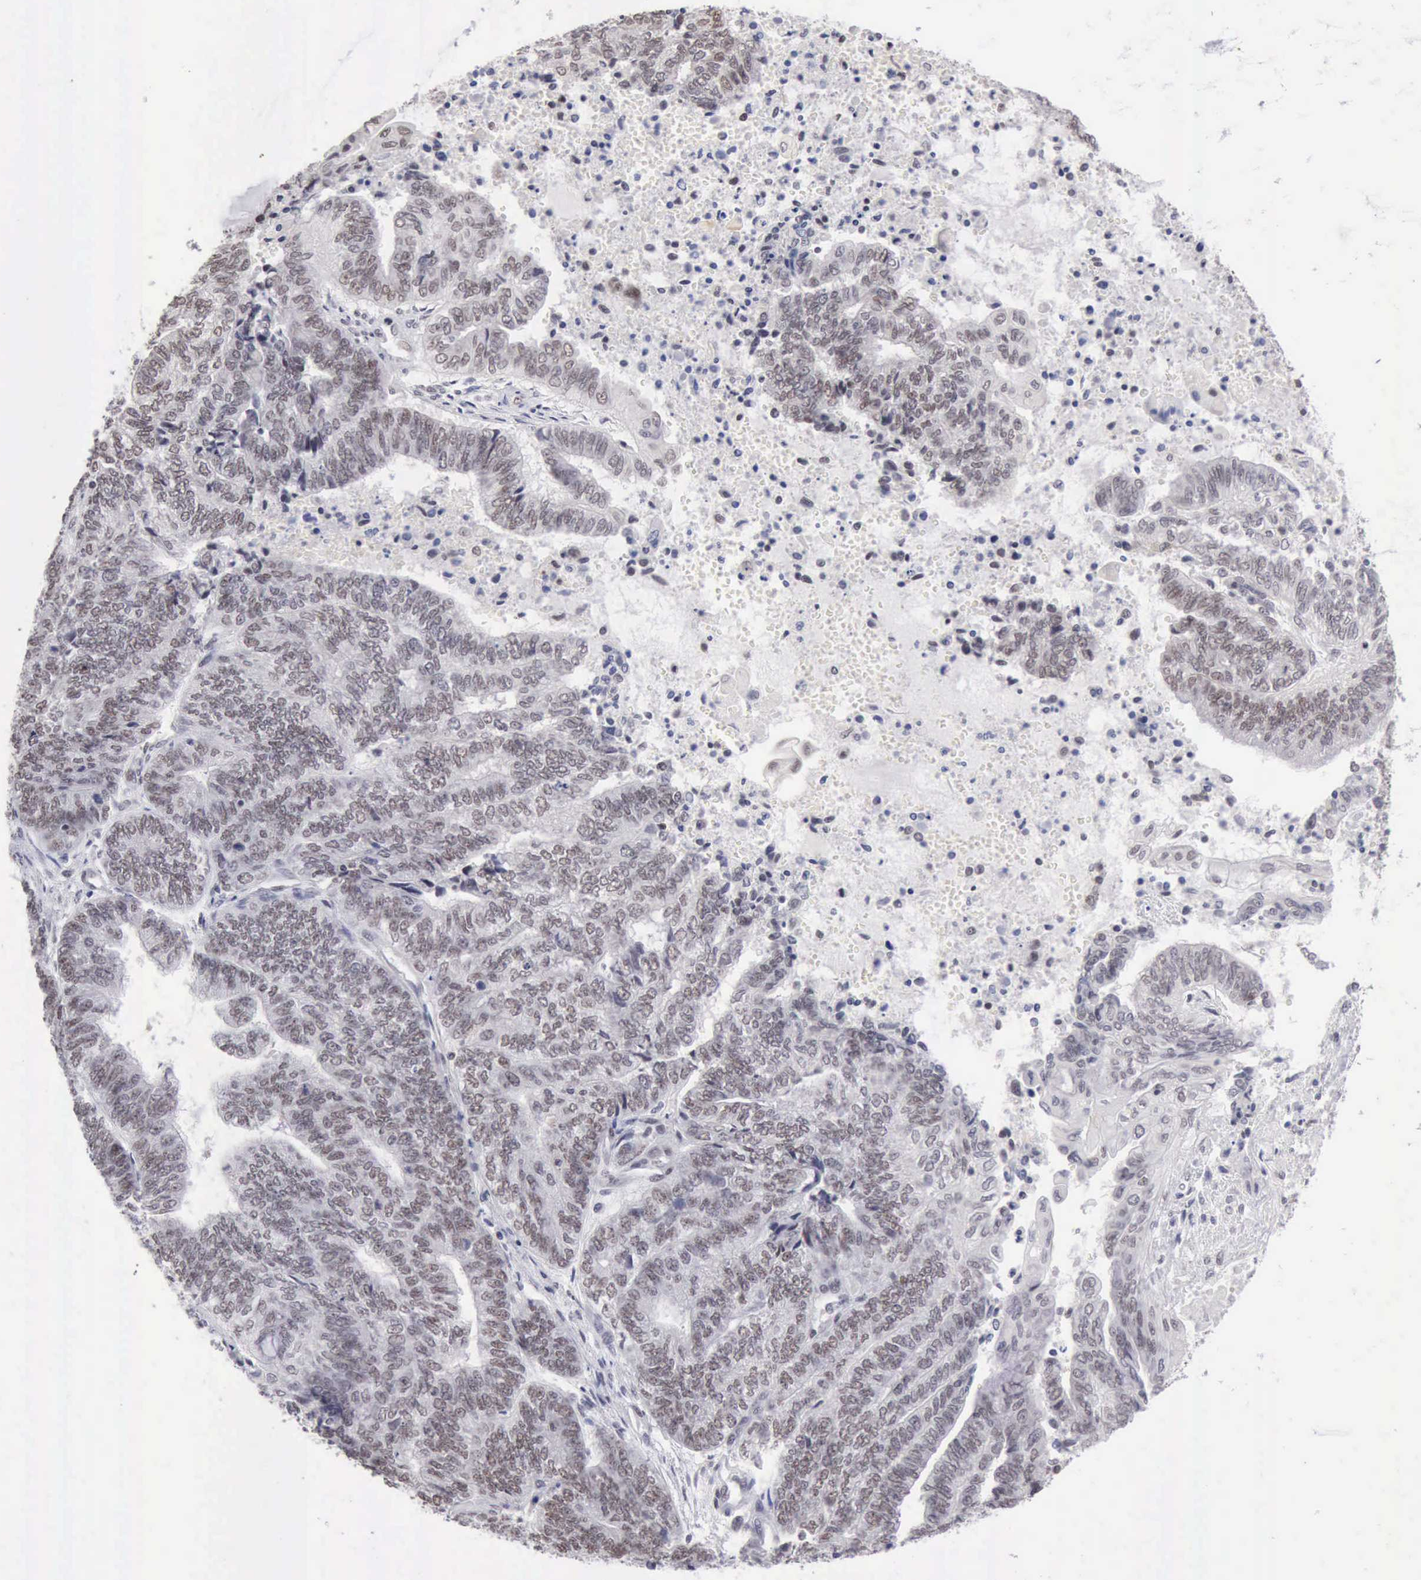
{"staining": {"intensity": "weak", "quantity": "25%-75%", "location": "nuclear"}, "tissue": "endometrial cancer", "cell_type": "Tumor cells", "image_type": "cancer", "snomed": [{"axis": "morphology", "description": "Adenocarcinoma, NOS"}, {"axis": "topography", "description": "Uterus"}, {"axis": "topography", "description": "Endometrium"}], "caption": "An image showing weak nuclear positivity in about 25%-75% of tumor cells in adenocarcinoma (endometrial), as visualized by brown immunohistochemical staining.", "gene": "TAF1", "patient": {"sex": "female", "age": 70}}